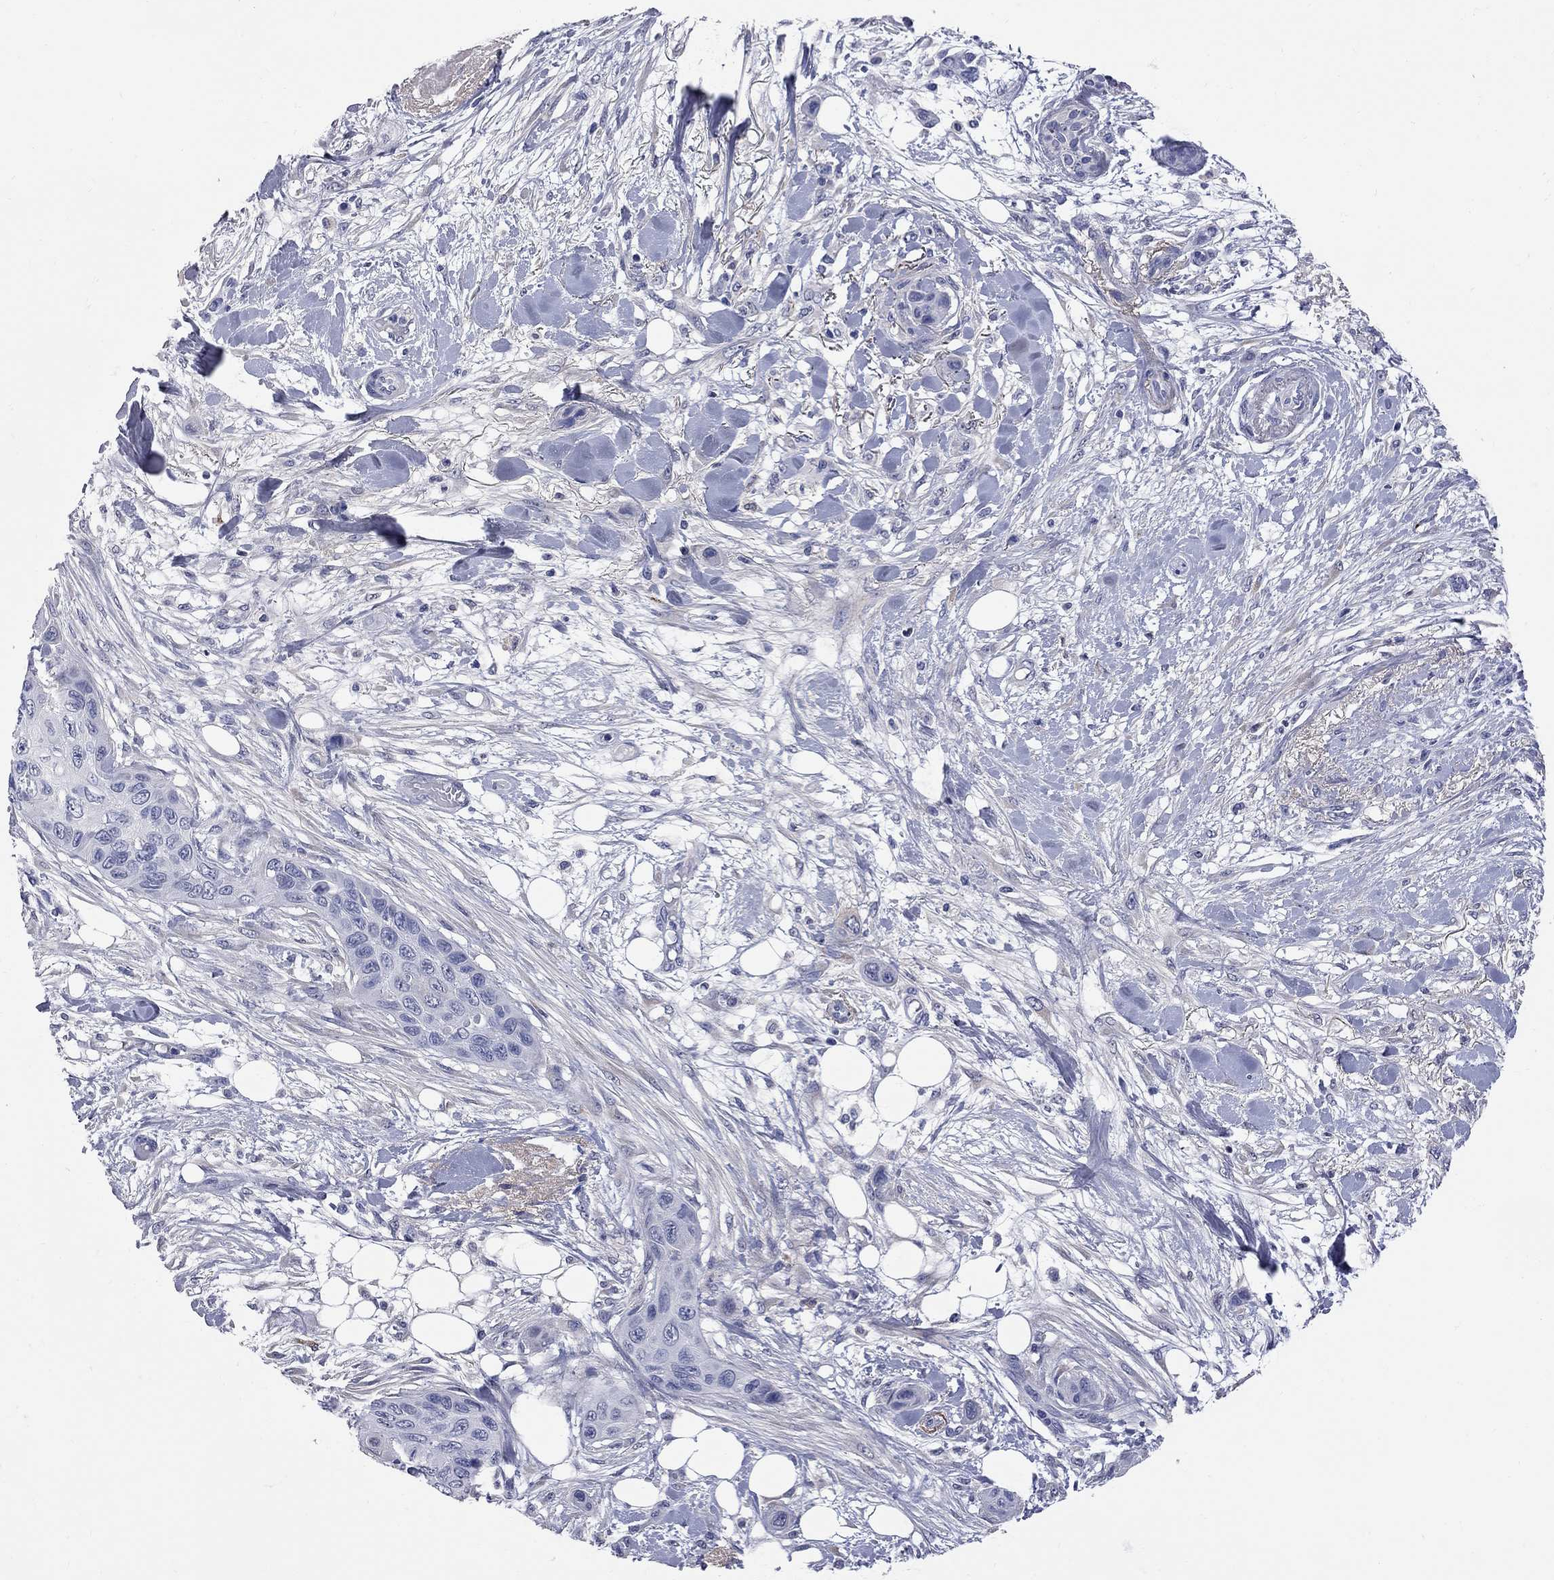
{"staining": {"intensity": "negative", "quantity": "none", "location": "none"}, "tissue": "skin cancer", "cell_type": "Tumor cells", "image_type": "cancer", "snomed": [{"axis": "morphology", "description": "Squamous cell carcinoma, NOS"}, {"axis": "topography", "description": "Skin"}], "caption": "An image of skin squamous cell carcinoma stained for a protein exhibits no brown staining in tumor cells. (DAB (3,3'-diaminobenzidine) IHC visualized using brightfield microscopy, high magnification).", "gene": "FAM221B", "patient": {"sex": "male", "age": 79}}